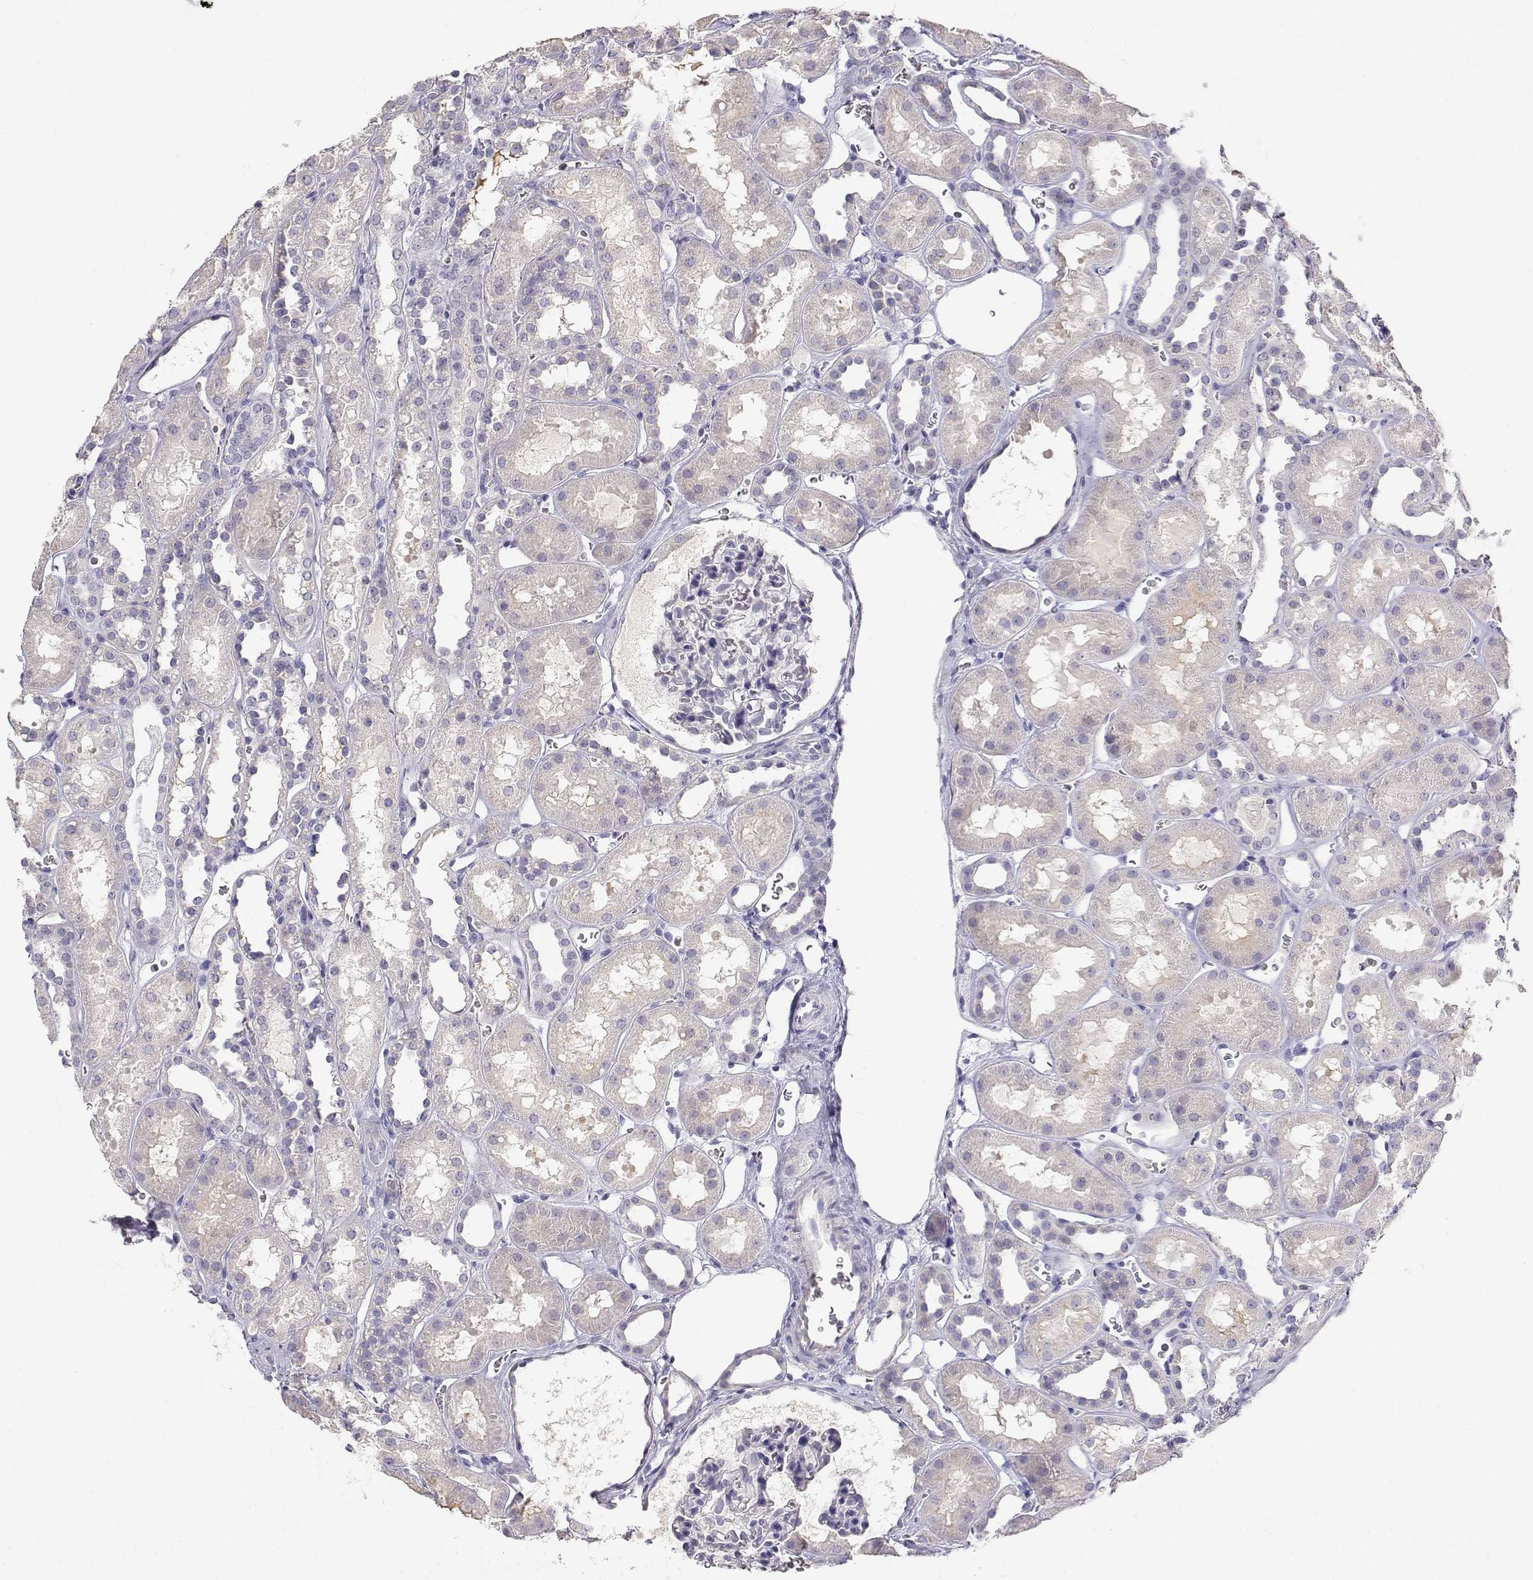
{"staining": {"intensity": "negative", "quantity": "none", "location": "none"}, "tissue": "kidney", "cell_type": "Cells in glomeruli", "image_type": "normal", "snomed": [{"axis": "morphology", "description": "Normal tissue, NOS"}, {"axis": "topography", "description": "Kidney"}], "caption": "Immunohistochemistry (IHC) of benign human kidney shows no expression in cells in glomeruli. (DAB (3,3'-diaminobenzidine) IHC with hematoxylin counter stain).", "gene": "CDHR1", "patient": {"sex": "female", "age": 41}}